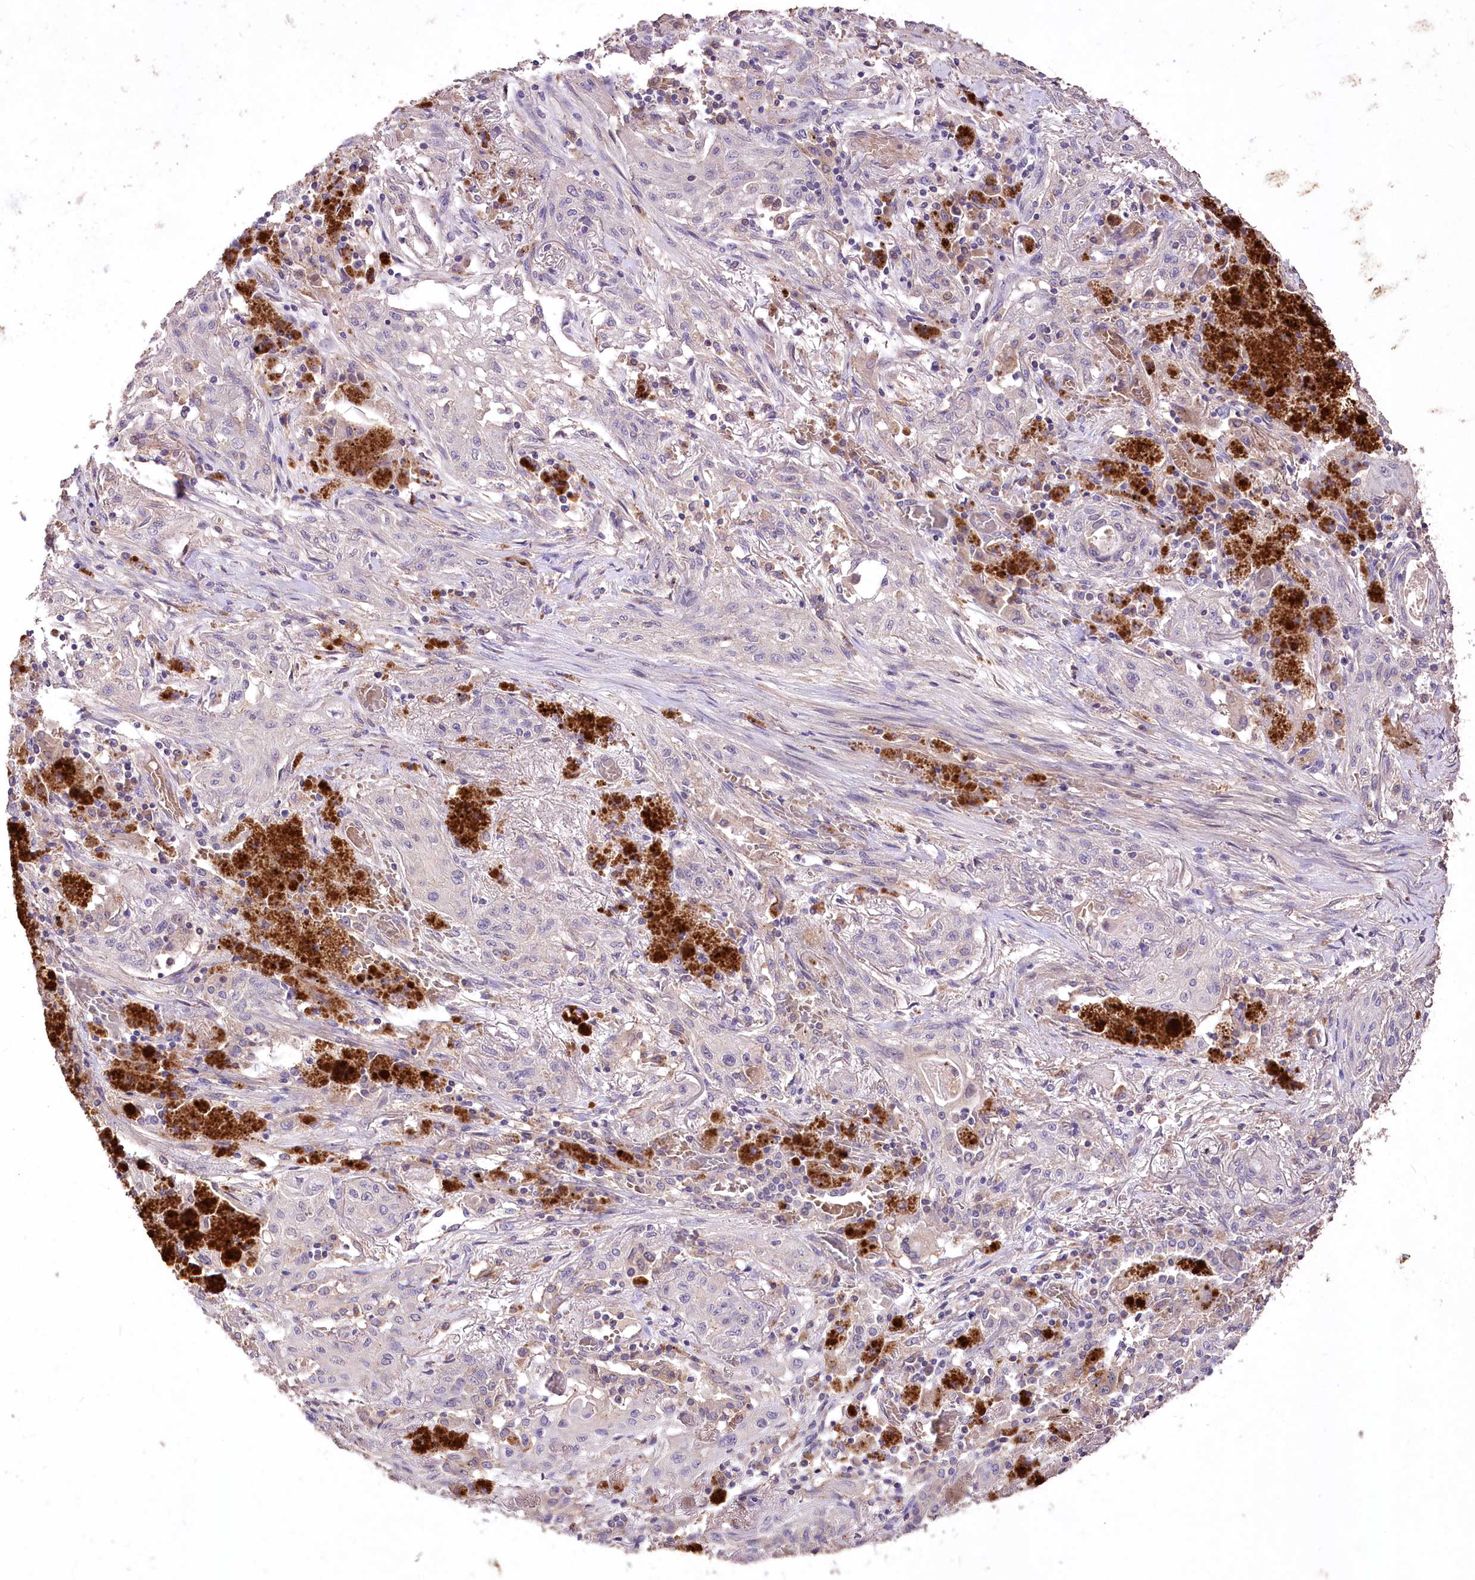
{"staining": {"intensity": "negative", "quantity": "none", "location": "none"}, "tissue": "lung cancer", "cell_type": "Tumor cells", "image_type": "cancer", "snomed": [{"axis": "morphology", "description": "Squamous cell carcinoma, NOS"}, {"axis": "topography", "description": "Lung"}], "caption": "Tumor cells are negative for brown protein staining in squamous cell carcinoma (lung).", "gene": "PCYOX1L", "patient": {"sex": "female", "age": 47}}